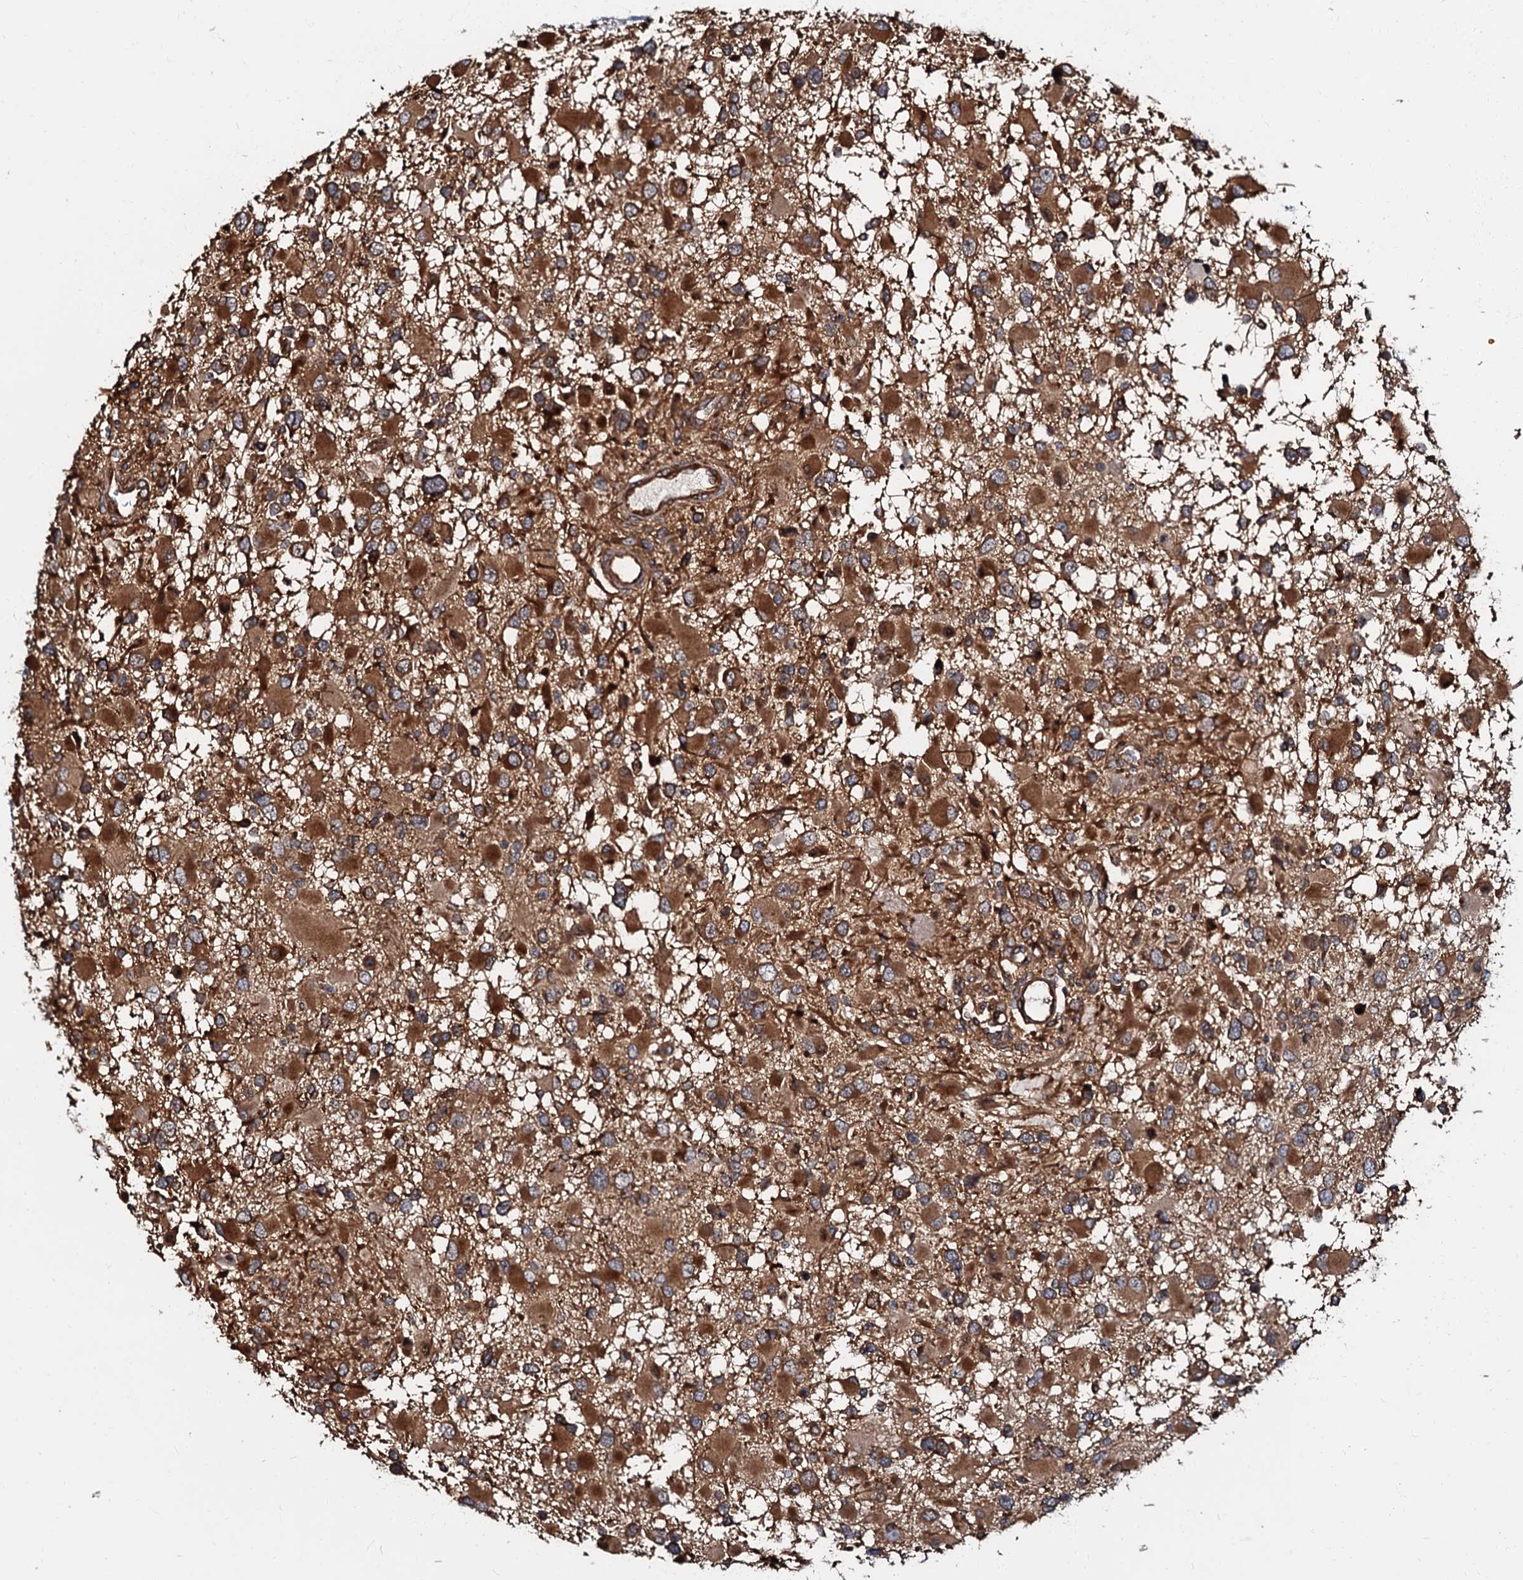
{"staining": {"intensity": "strong", "quantity": "25%-75%", "location": "cytoplasmic/membranous"}, "tissue": "glioma", "cell_type": "Tumor cells", "image_type": "cancer", "snomed": [{"axis": "morphology", "description": "Glioma, malignant, High grade"}, {"axis": "topography", "description": "Brain"}], "caption": "Malignant glioma (high-grade) stained for a protein (brown) reveals strong cytoplasmic/membranous positive expression in about 25%-75% of tumor cells.", "gene": "OSBP", "patient": {"sex": "male", "age": 53}}